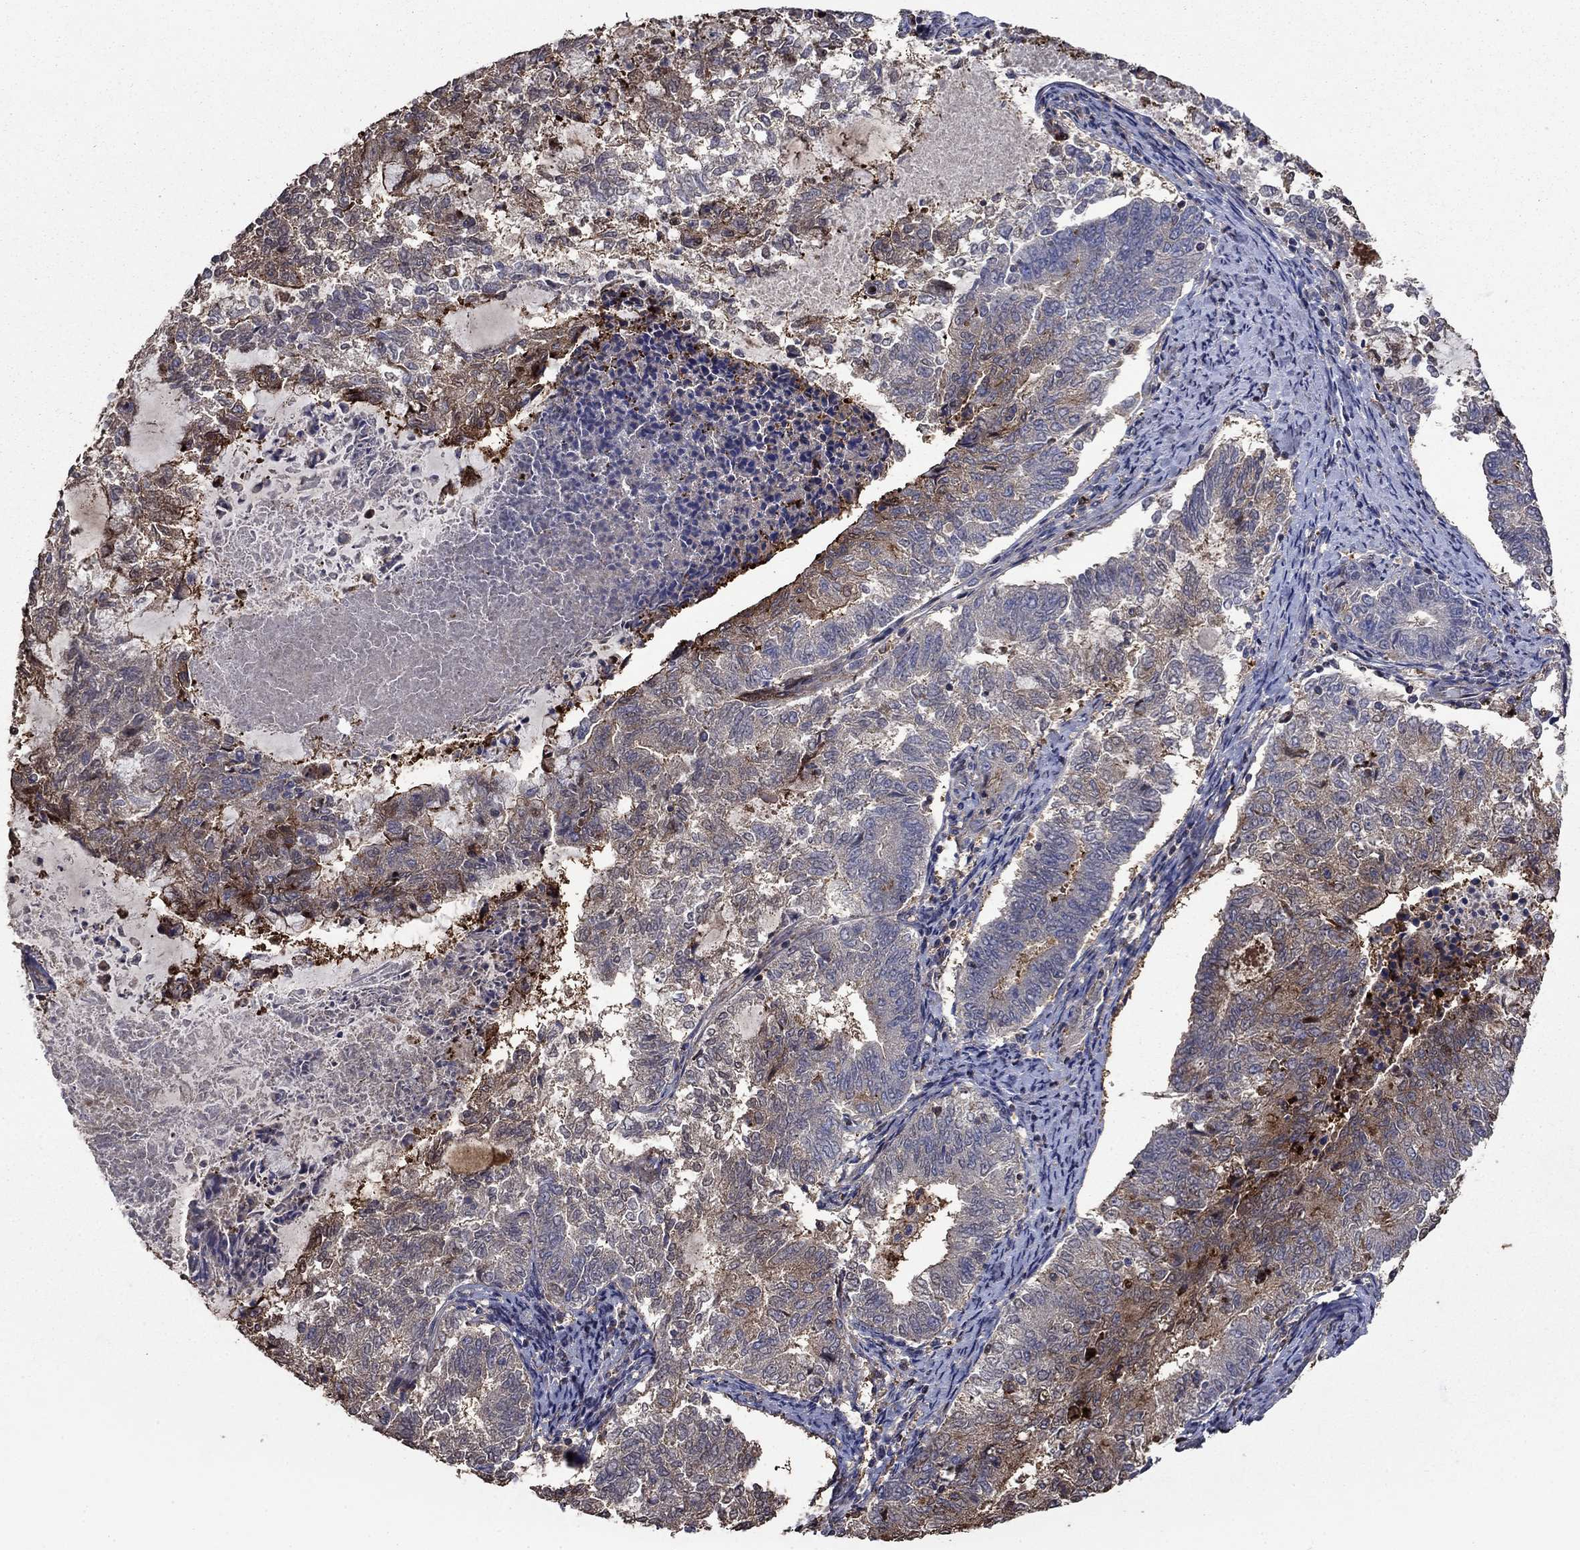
{"staining": {"intensity": "moderate", "quantity": "<25%", "location": "cytoplasmic/membranous"}, "tissue": "endometrial cancer", "cell_type": "Tumor cells", "image_type": "cancer", "snomed": [{"axis": "morphology", "description": "Adenocarcinoma, NOS"}, {"axis": "topography", "description": "Endometrium"}], "caption": "Protein staining displays moderate cytoplasmic/membranous staining in approximately <25% of tumor cells in endometrial cancer (adenocarcinoma). (IHC, brightfield microscopy, high magnification).", "gene": "DVL1", "patient": {"sex": "female", "age": 65}}